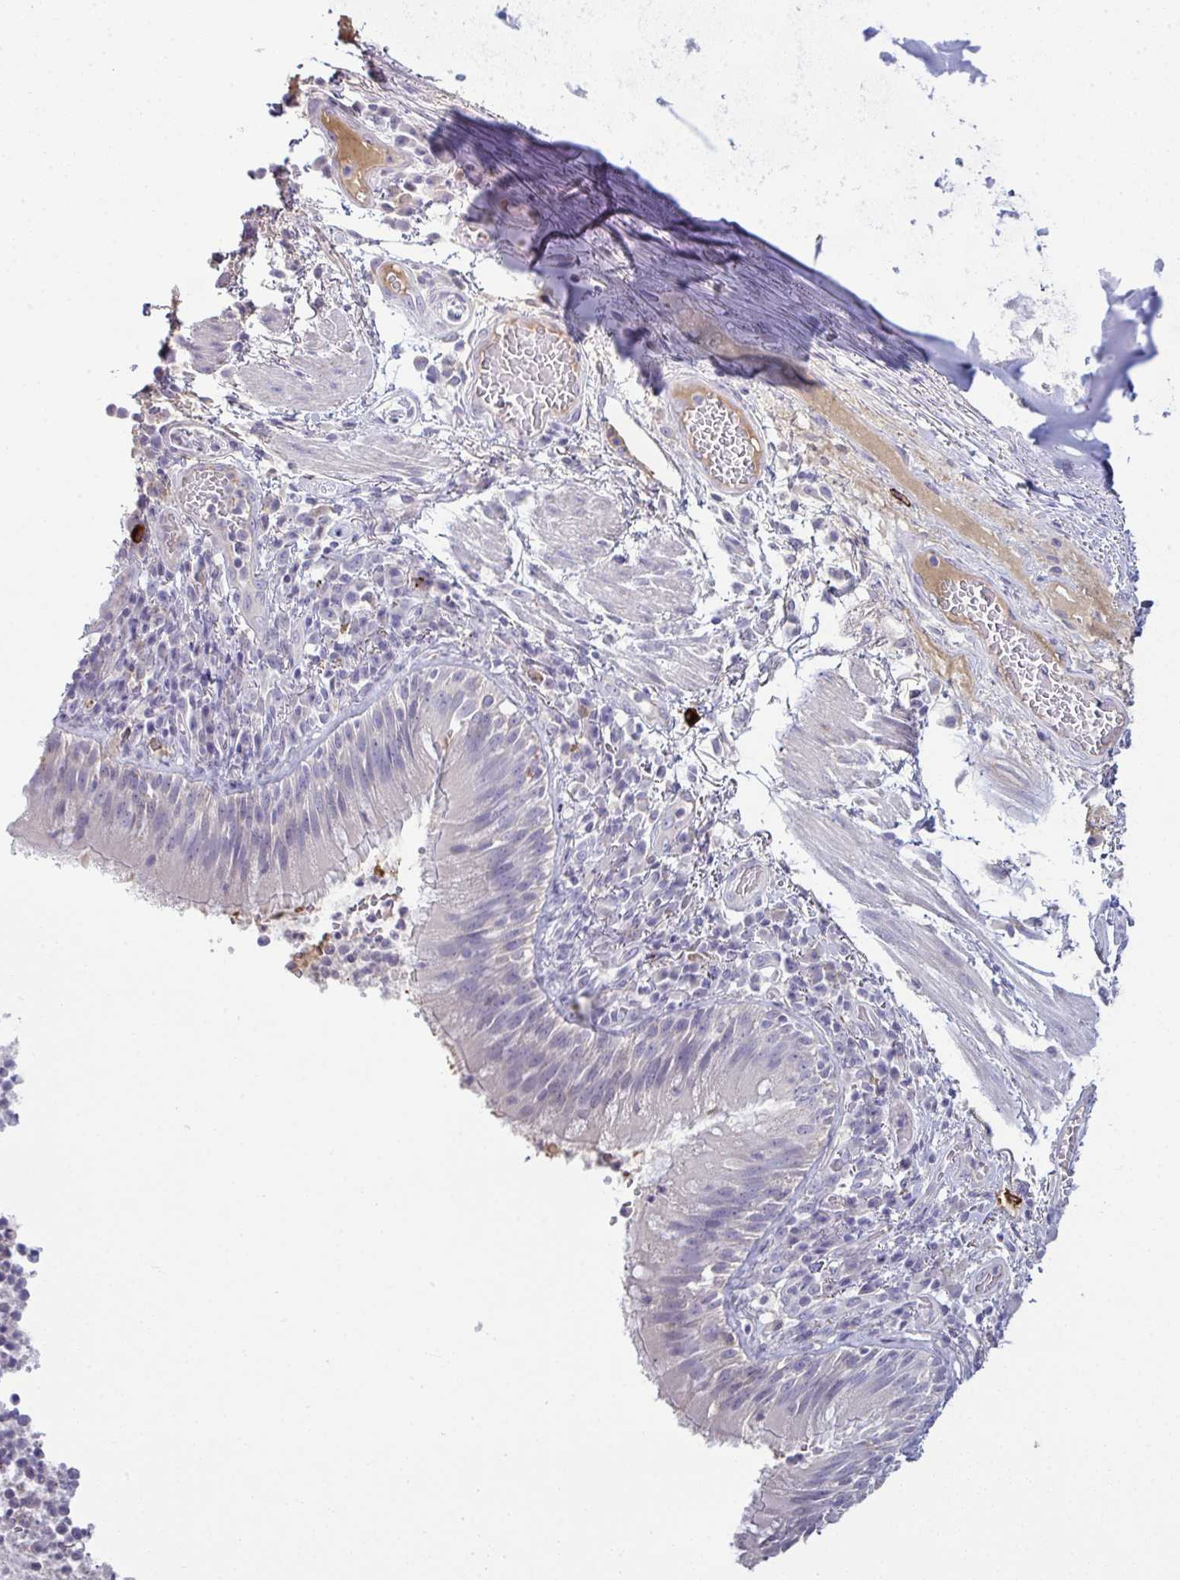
{"staining": {"intensity": "weak", "quantity": "<25%", "location": "cytoplasmic/membranous"}, "tissue": "bronchus", "cell_type": "Respiratory epithelial cells", "image_type": "normal", "snomed": [{"axis": "morphology", "description": "Normal tissue, NOS"}, {"axis": "topography", "description": "Cartilage tissue"}, {"axis": "topography", "description": "Bronchus"}], "caption": "DAB (3,3'-diaminobenzidine) immunohistochemical staining of unremarkable bronchus reveals no significant staining in respiratory epithelial cells.", "gene": "ADAM21", "patient": {"sex": "male", "age": 56}}